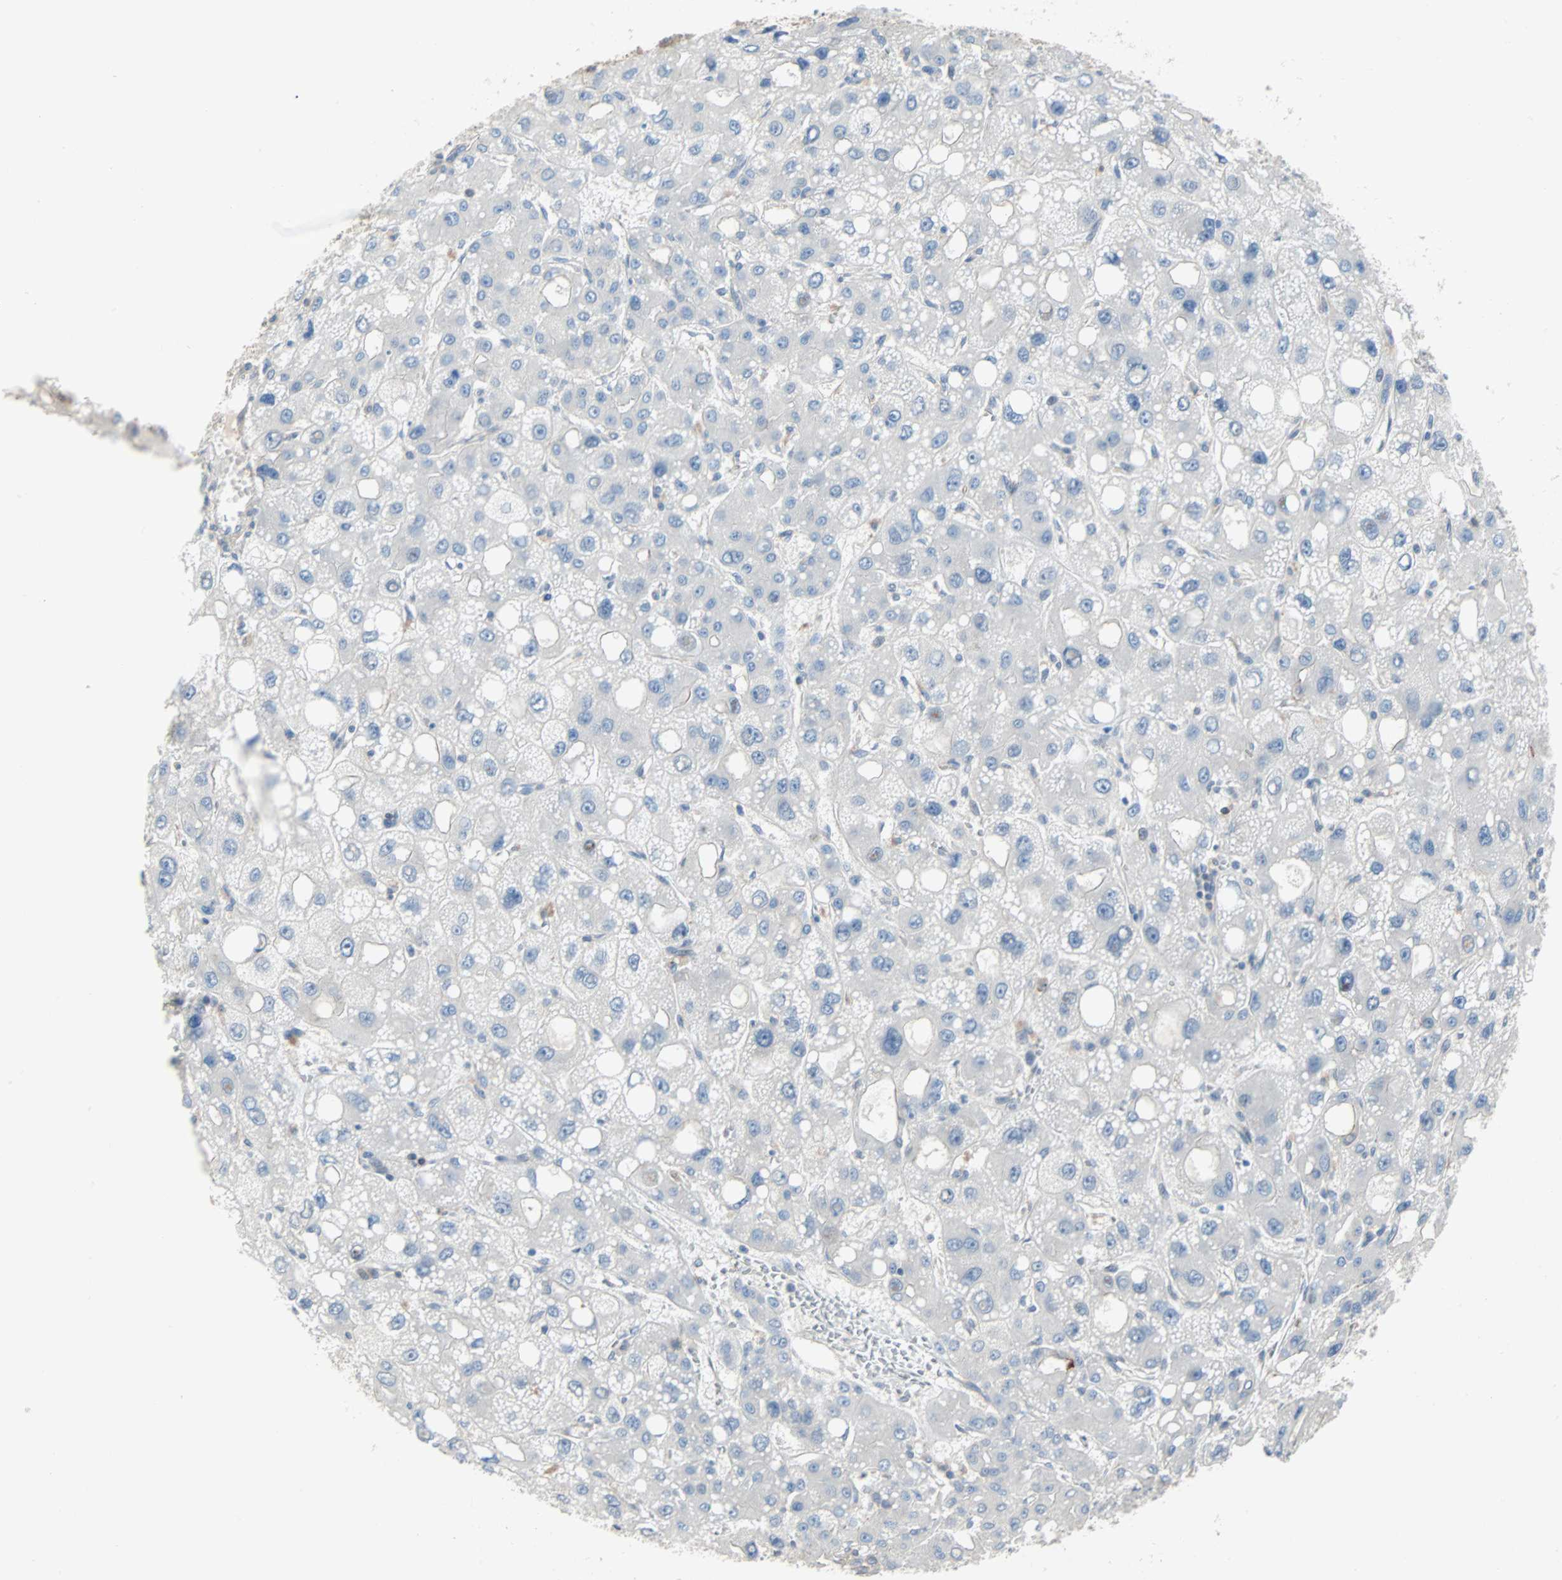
{"staining": {"intensity": "negative", "quantity": "none", "location": "none"}, "tissue": "liver cancer", "cell_type": "Tumor cells", "image_type": "cancer", "snomed": [{"axis": "morphology", "description": "Carcinoma, Hepatocellular, NOS"}, {"axis": "topography", "description": "Liver"}], "caption": "Human liver cancer (hepatocellular carcinoma) stained for a protein using IHC demonstrates no positivity in tumor cells.", "gene": "TNFRSF12A", "patient": {"sex": "male", "age": 55}}